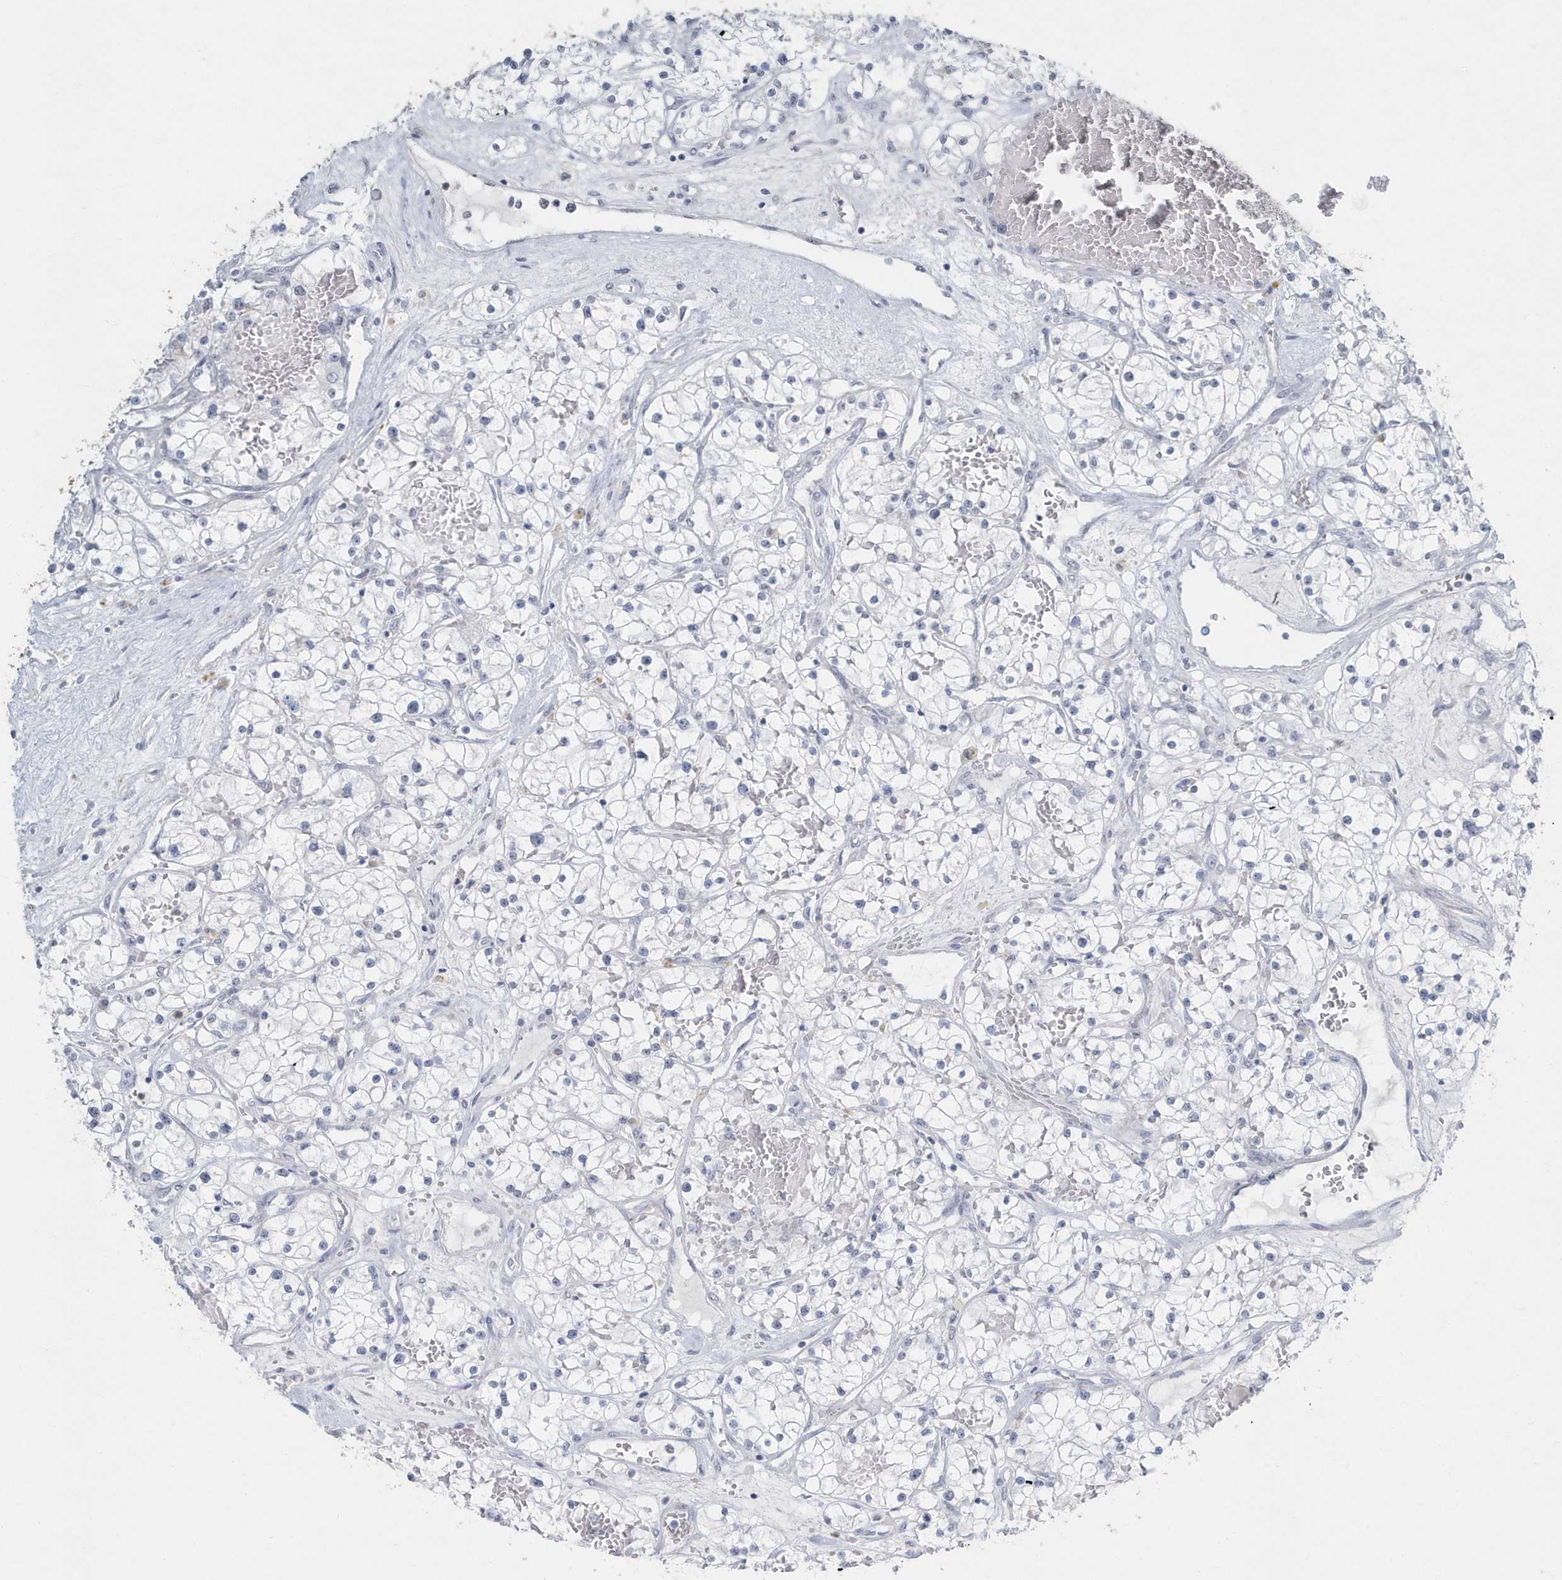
{"staining": {"intensity": "negative", "quantity": "none", "location": "none"}, "tissue": "renal cancer", "cell_type": "Tumor cells", "image_type": "cancer", "snomed": [{"axis": "morphology", "description": "Normal tissue, NOS"}, {"axis": "morphology", "description": "Adenocarcinoma, NOS"}, {"axis": "topography", "description": "Kidney"}], "caption": "IHC of renal adenocarcinoma reveals no positivity in tumor cells. (DAB IHC with hematoxylin counter stain).", "gene": "MYOT", "patient": {"sex": "male", "age": 68}}